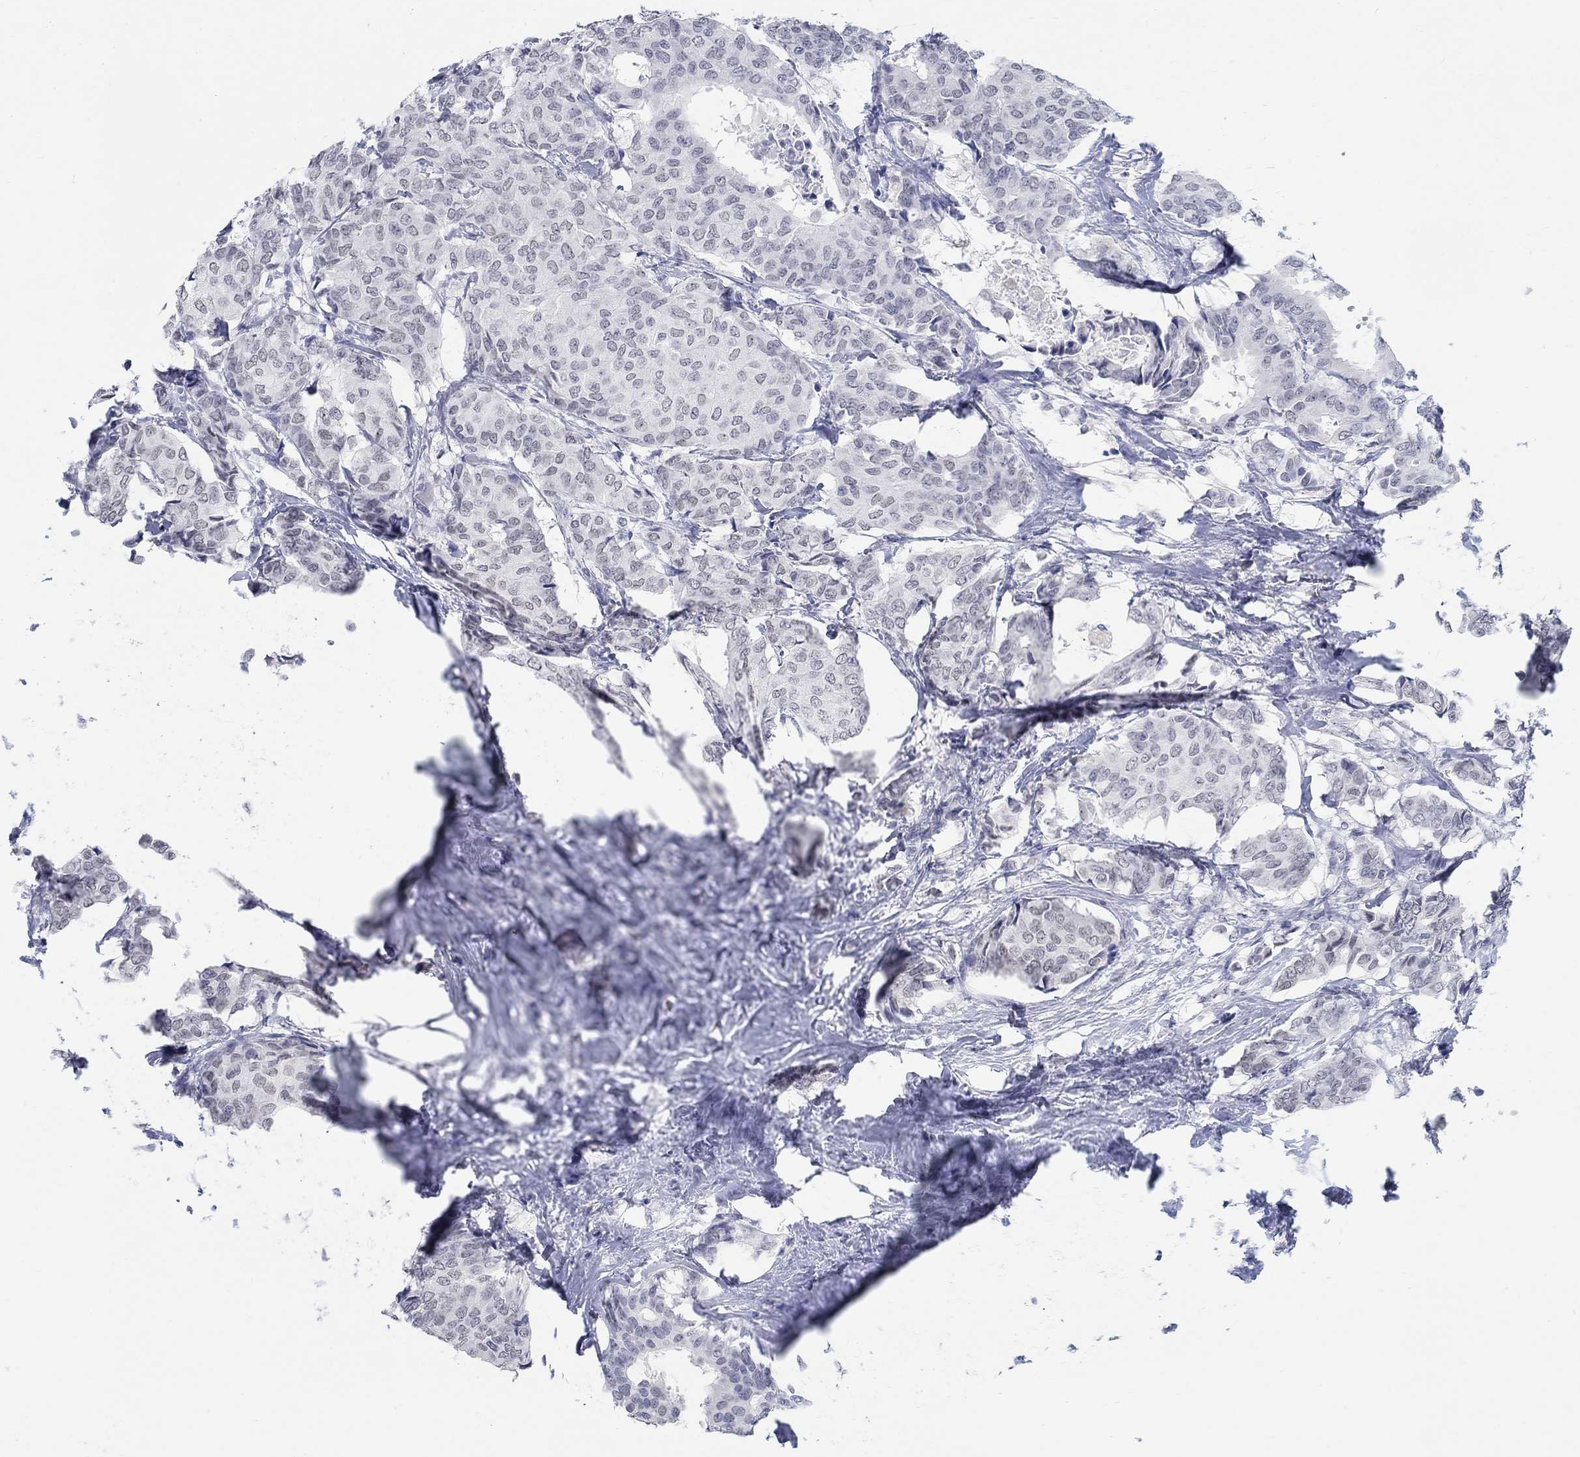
{"staining": {"intensity": "negative", "quantity": "none", "location": "none"}, "tissue": "breast cancer", "cell_type": "Tumor cells", "image_type": "cancer", "snomed": [{"axis": "morphology", "description": "Duct carcinoma"}, {"axis": "topography", "description": "Breast"}], "caption": "Photomicrograph shows no significant protein staining in tumor cells of infiltrating ductal carcinoma (breast).", "gene": "ANKS1B", "patient": {"sex": "female", "age": 75}}